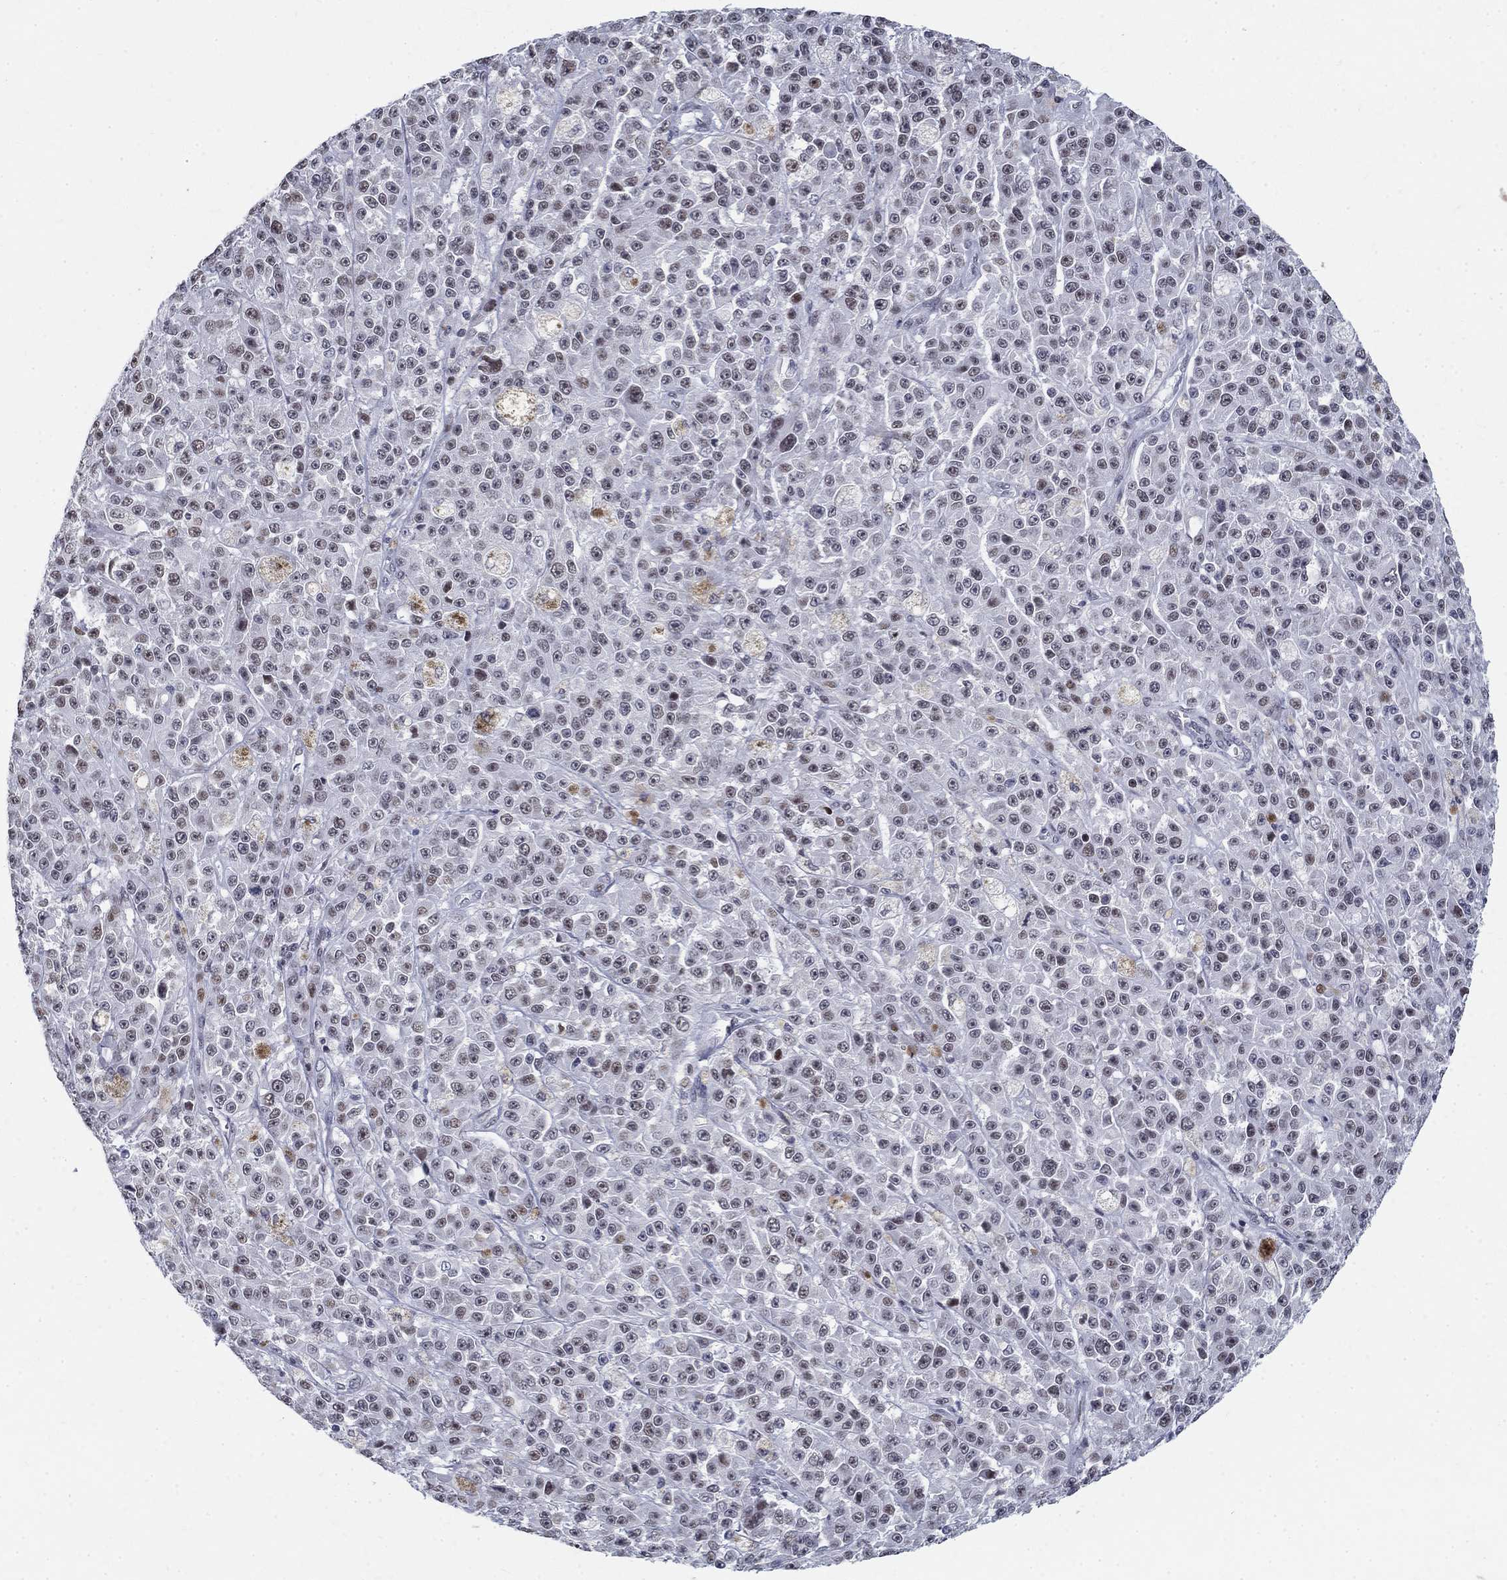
{"staining": {"intensity": "negative", "quantity": "none", "location": "none"}, "tissue": "melanoma", "cell_type": "Tumor cells", "image_type": "cancer", "snomed": [{"axis": "morphology", "description": "Malignant melanoma, NOS"}, {"axis": "topography", "description": "Skin"}], "caption": "This is an IHC histopathology image of melanoma. There is no staining in tumor cells.", "gene": "BHLHE22", "patient": {"sex": "female", "age": 58}}